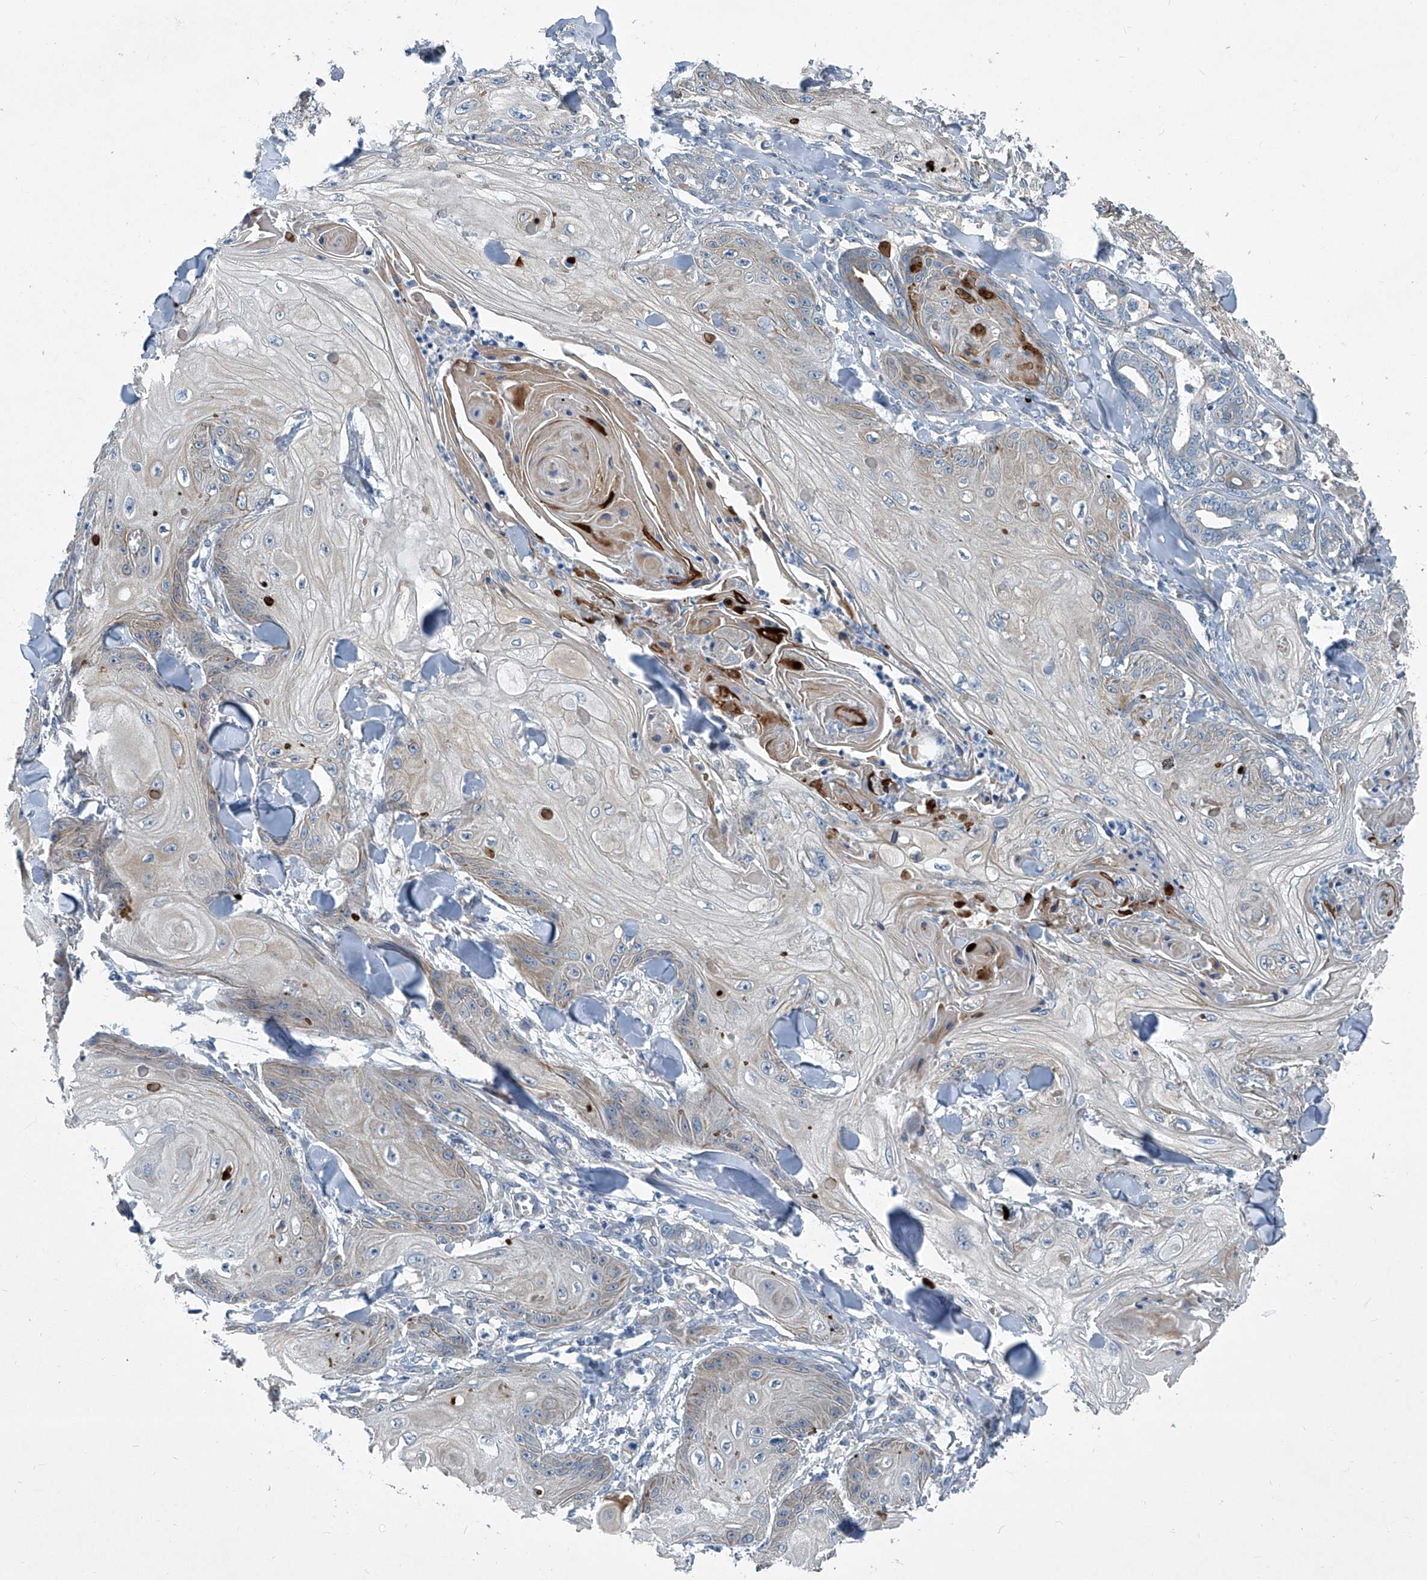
{"staining": {"intensity": "weak", "quantity": "<25%", "location": "cytoplasmic/membranous"}, "tissue": "skin cancer", "cell_type": "Tumor cells", "image_type": "cancer", "snomed": [{"axis": "morphology", "description": "Squamous cell carcinoma, NOS"}, {"axis": "topography", "description": "Skin"}], "caption": "DAB (3,3'-diaminobenzidine) immunohistochemical staining of human skin cancer (squamous cell carcinoma) shows no significant positivity in tumor cells.", "gene": "SLC26A11", "patient": {"sex": "male", "age": 74}}